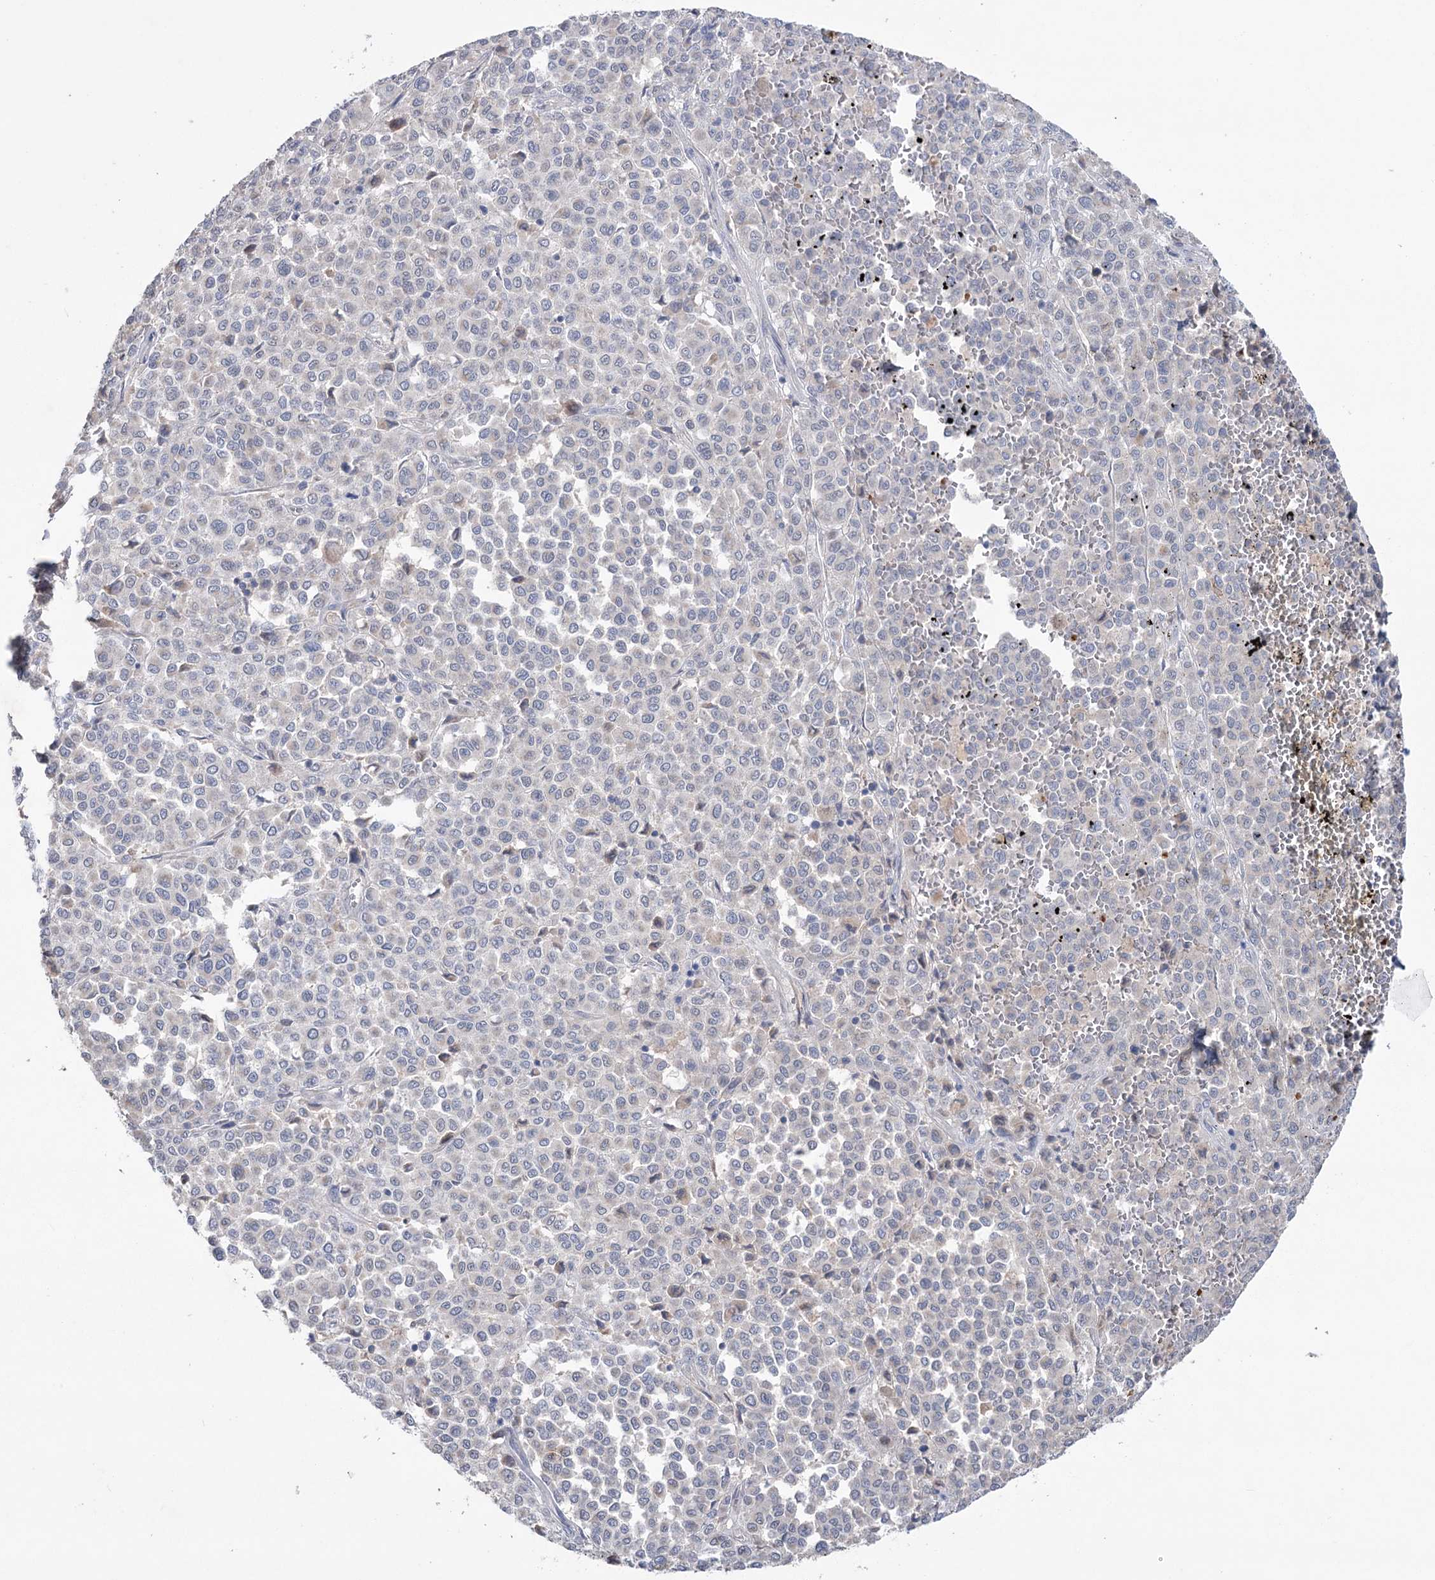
{"staining": {"intensity": "negative", "quantity": "none", "location": "none"}, "tissue": "melanoma", "cell_type": "Tumor cells", "image_type": "cancer", "snomed": [{"axis": "morphology", "description": "Malignant melanoma, Metastatic site"}, {"axis": "topography", "description": "Pancreas"}], "caption": "The histopathology image shows no staining of tumor cells in malignant melanoma (metastatic site). (Brightfield microscopy of DAB immunohistochemistry (IHC) at high magnification).", "gene": "MTCH2", "patient": {"sex": "female", "age": 30}}